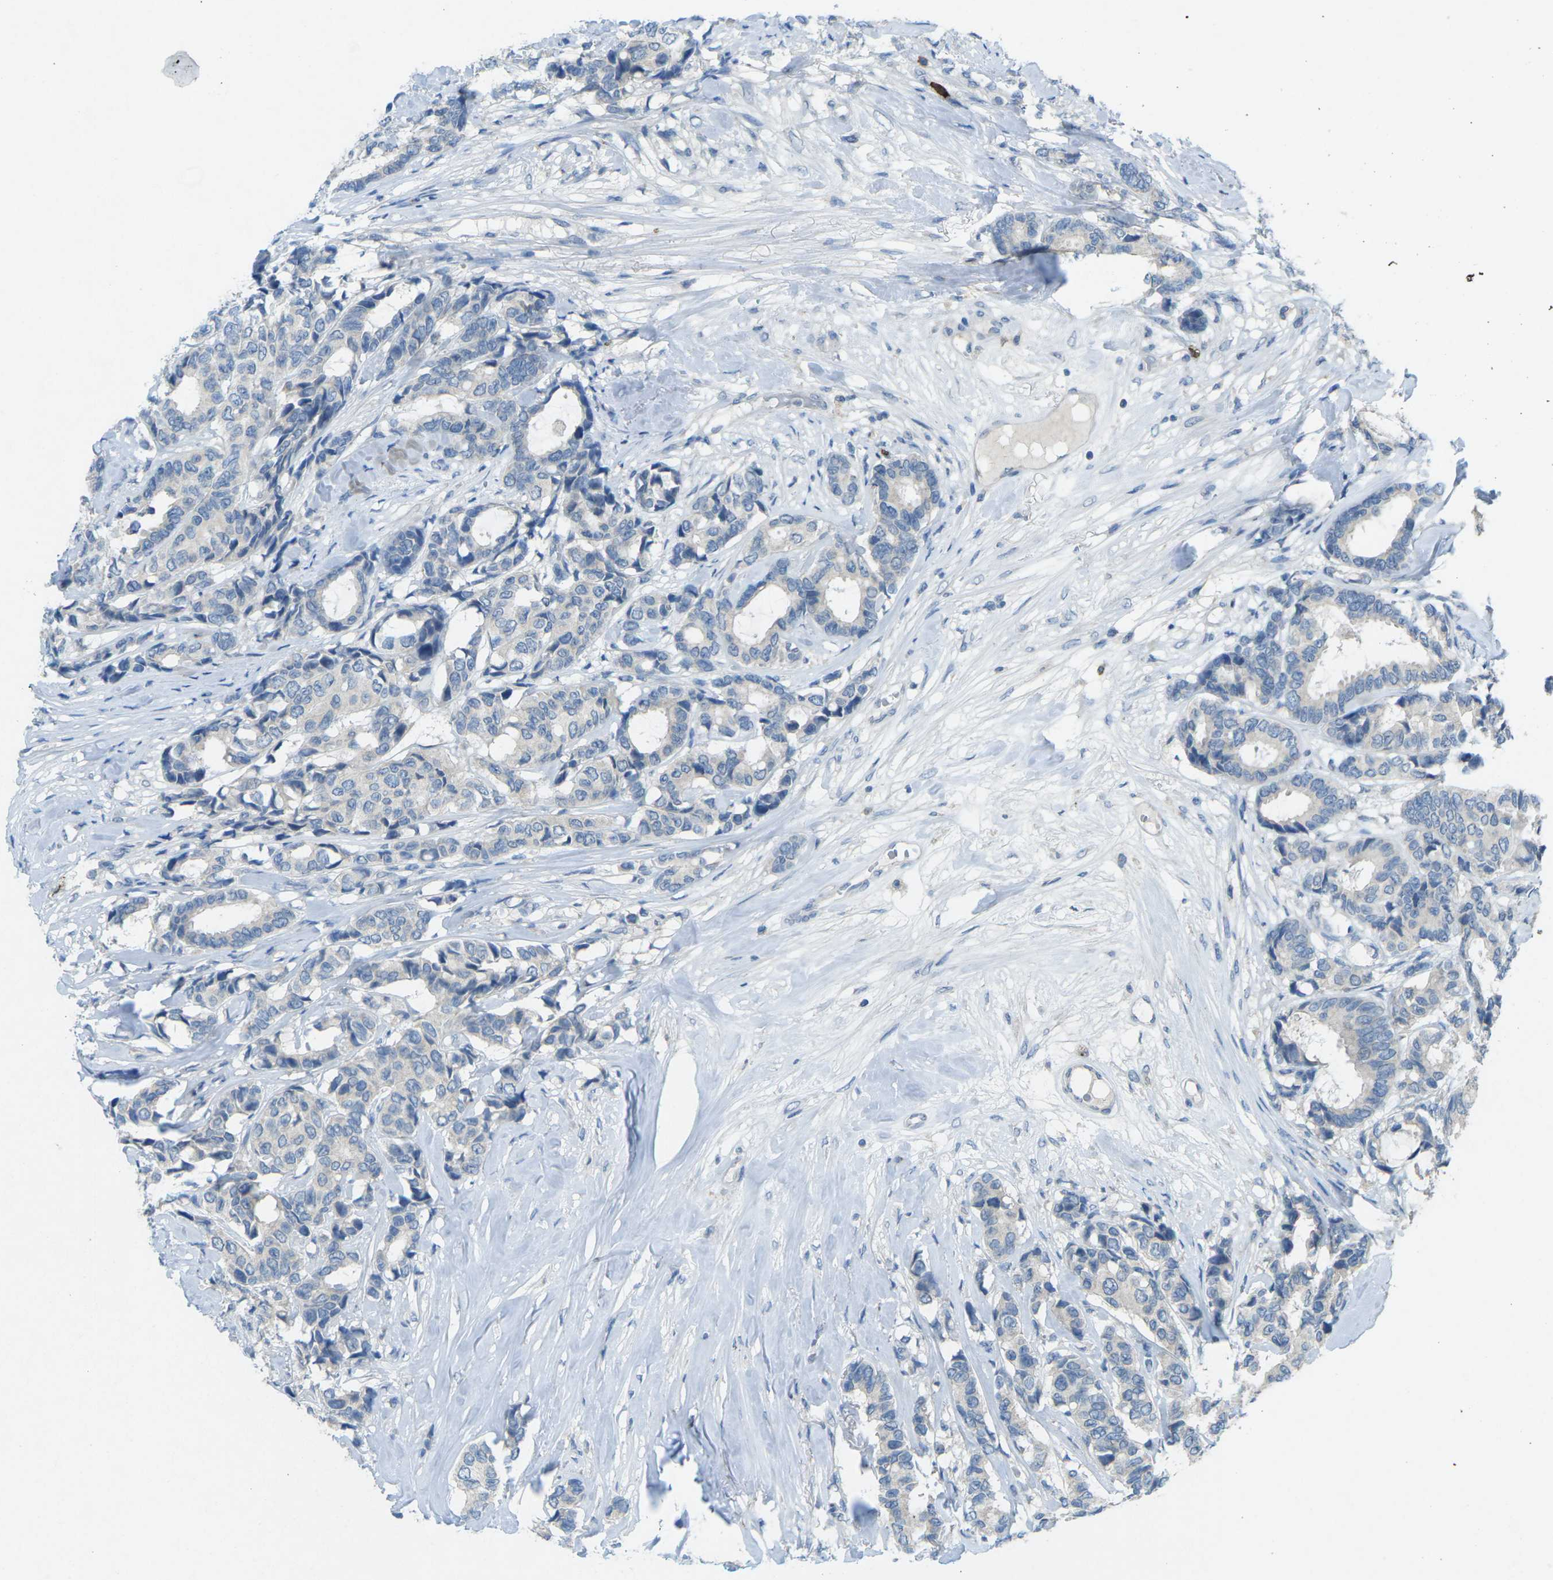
{"staining": {"intensity": "negative", "quantity": "none", "location": "none"}, "tissue": "breast cancer", "cell_type": "Tumor cells", "image_type": "cancer", "snomed": [{"axis": "morphology", "description": "Duct carcinoma"}, {"axis": "topography", "description": "Breast"}], "caption": "Breast cancer (intraductal carcinoma) was stained to show a protein in brown. There is no significant staining in tumor cells.", "gene": "CD19", "patient": {"sex": "female", "age": 87}}